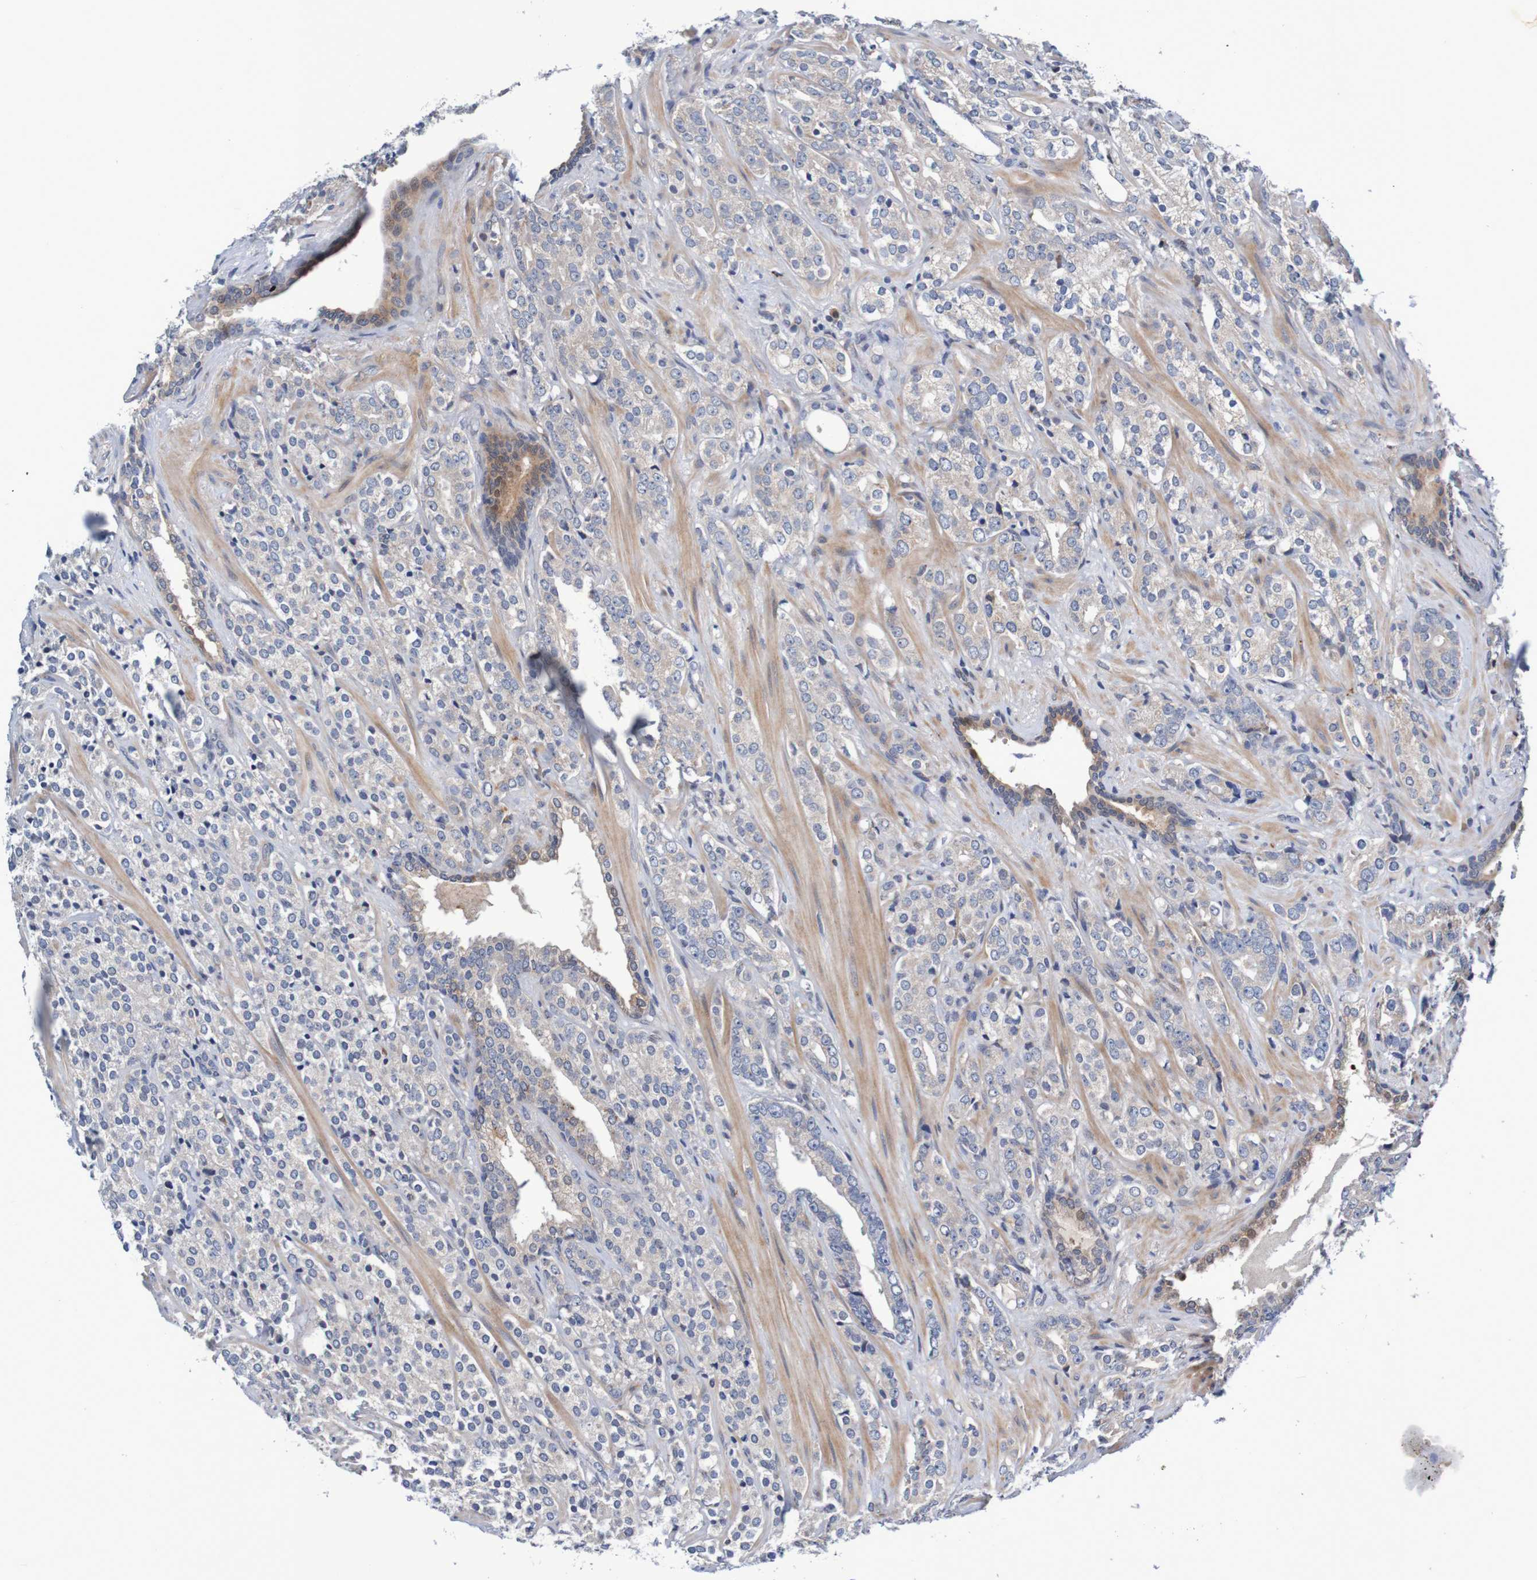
{"staining": {"intensity": "weak", "quantity": "<25%", "location": "cytoplasmic/membranous"}, "tissue": "prostate cancer", "cell_type": "Tumor cells", "image_type": "cancer", "snomed": [{"axis": "morphology", "description": "Adenocarcinoma, High grade"}, {"axis": "topography", "description": "Prostate"}], "caption": "Tumor cells are negative for protein expression in human prostate cancer.", "gene": "CPED1", "patient": {"sex": "male", "age": 71}}